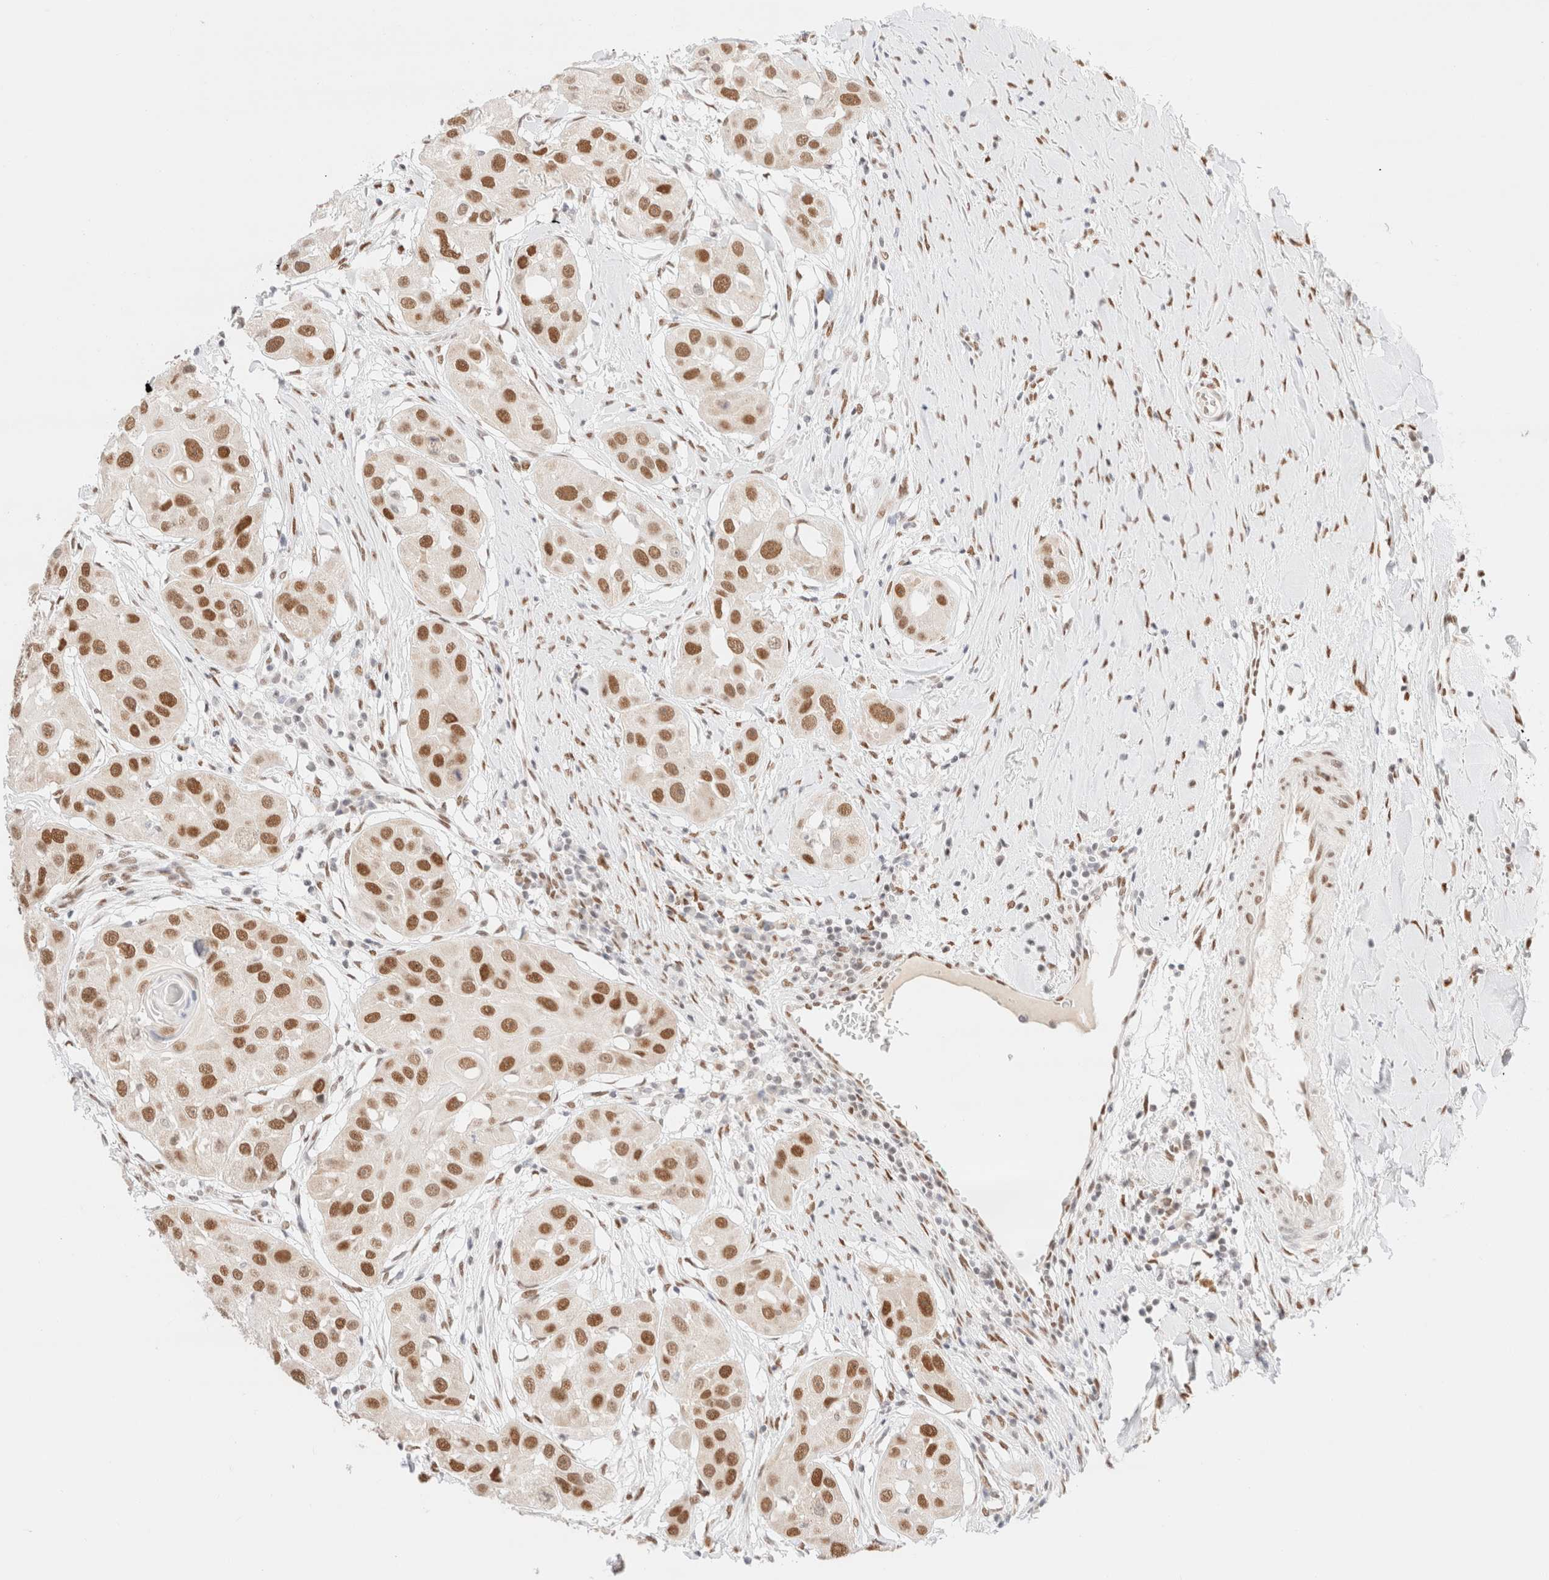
{"staining": {"intensity": "strong", "quantity": ">75%", "location": "nuclear"}, "tissue": "head and neck cancer", "cell_type": "Tumor cells", "image_type": "cancer", "snomed": [{"axis": "morphology", "description": "Normal tissue, NOS"}, {"axis": "morphology", "description": "Squamous cell carcinoma, NOS"}, {"axis": "topography", "description": "Skeletal muscle"}, {"axis": "topography", "description": "Head-Neck"}], "caption": "Head and neck cancer (squamous cell carcinoma) tissue demonstrates strong nuclear expression in about >75% of tumor cells, visualized by immunohistochemistry.", "gene": "CIC", "patient": {"sex": "male", "age": 51}}